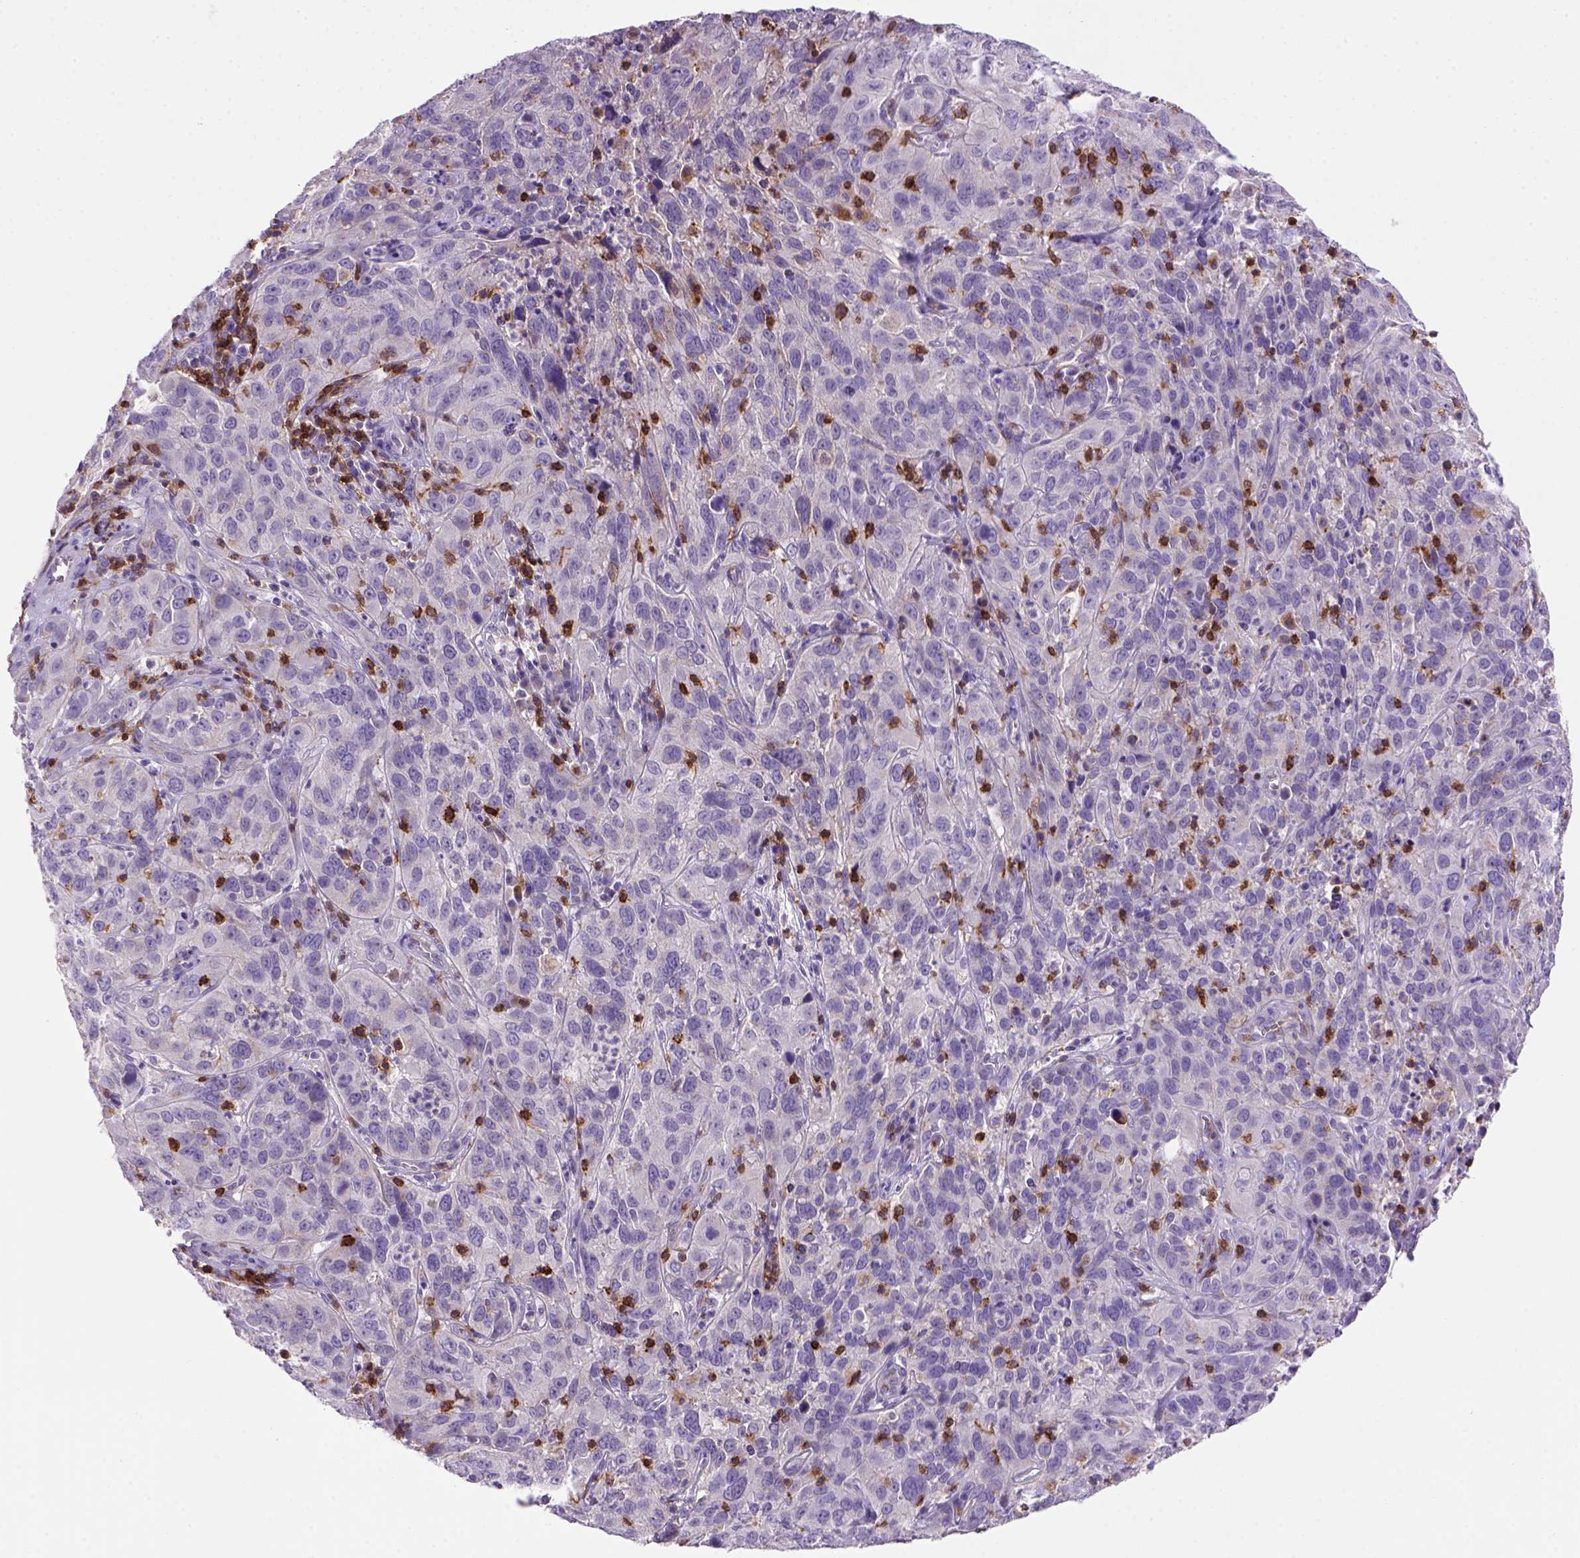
{"staining": {"intensity": "negative", "quantity": "none", "location": "none"}, "tissue": "cervical cancer", "cell_type": "Tumor cells", "image_type": "cancer", "snomed": [{"axis": "morphology", "description": "Squamous cell carcinoma, NOS"}, {"axis": "topography", "description": "Cervix"}], "caption": "High magnification brightfield microscopy of cervical squamous cell carcinoma stained with DAB (brown) and counterstained with hematoxylin (blue): tumor cells show no significant positivity.", "gene": "CD3E", "patient": {"sex": "female", "age": 32}}